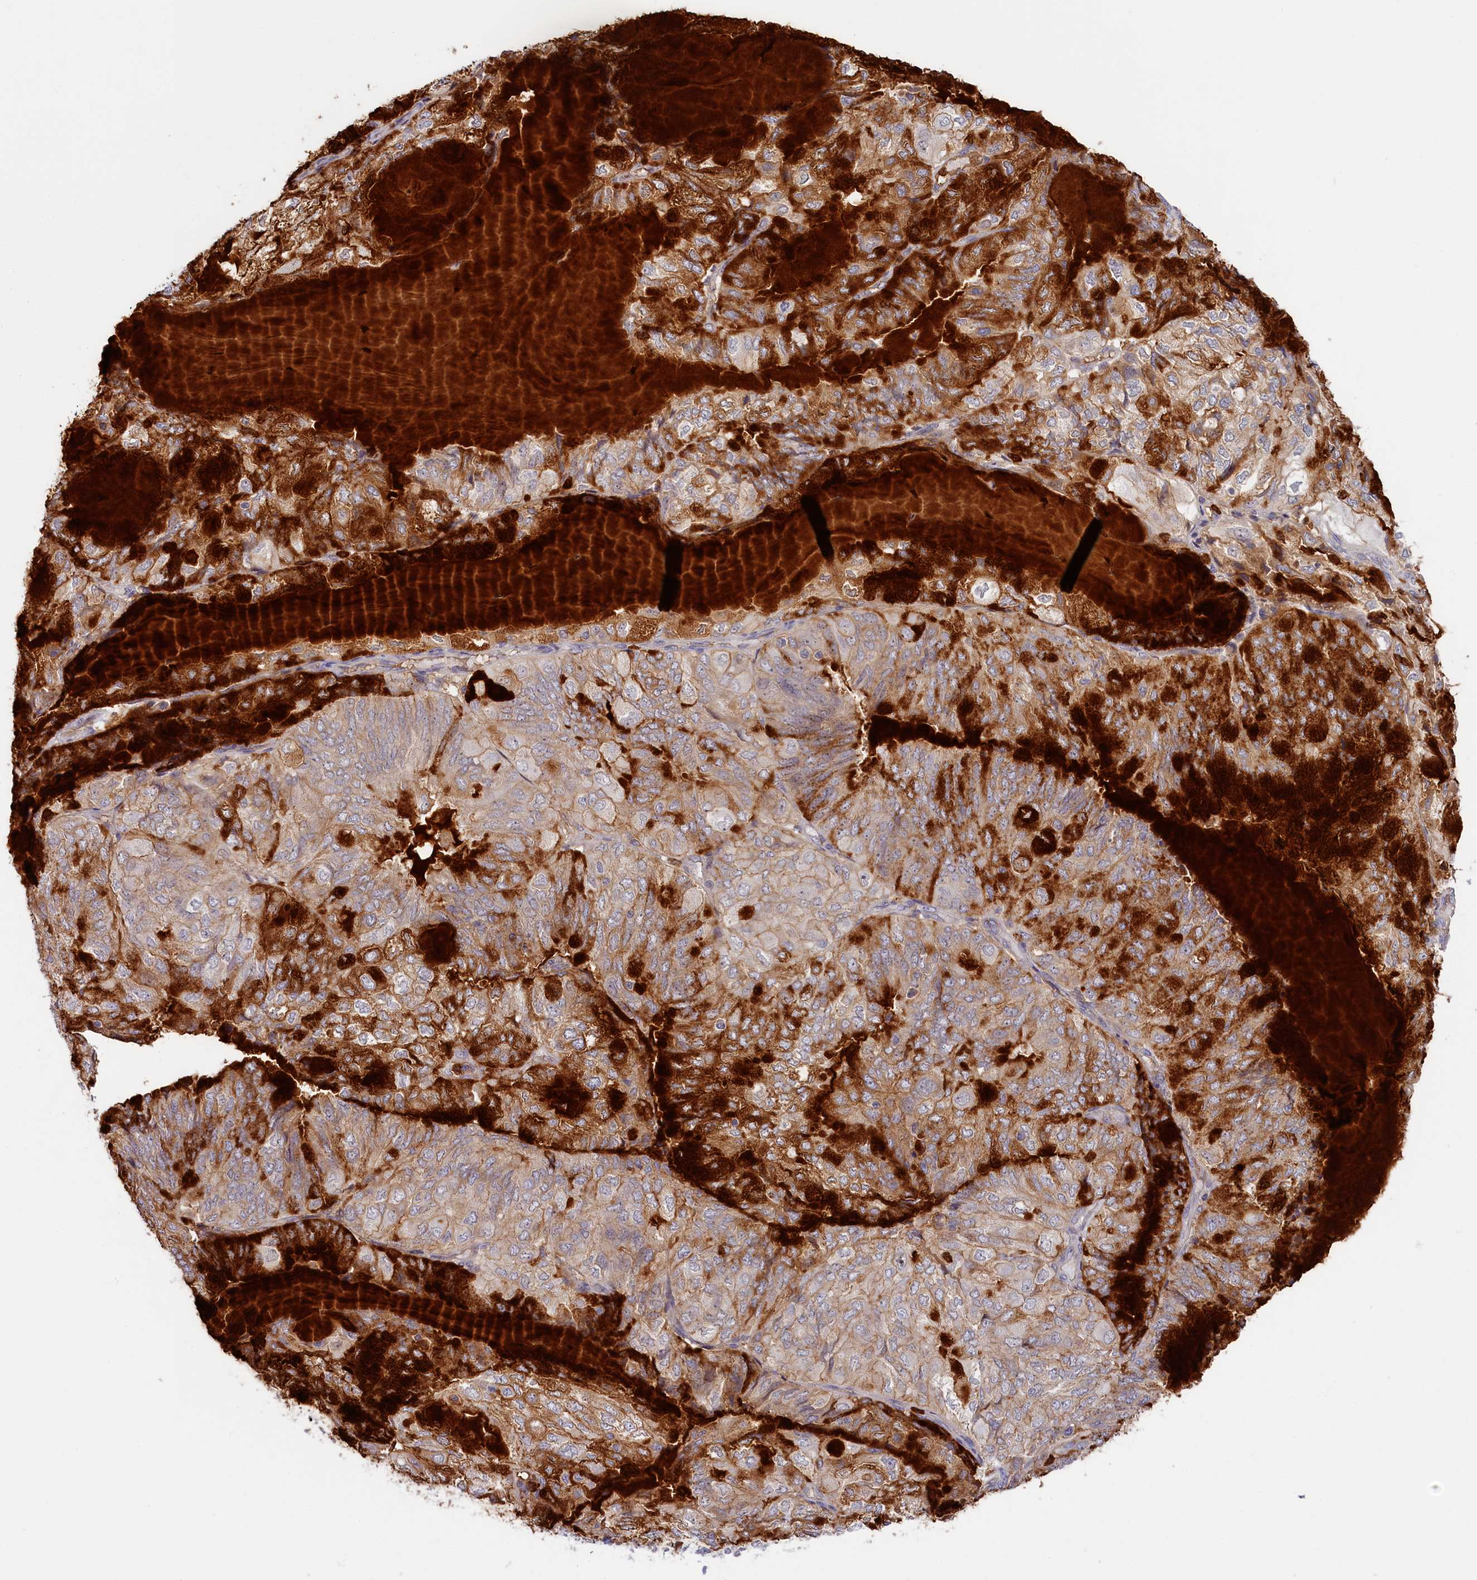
{"staining": {"intensity": "strong", "quantity": "25%-75%", "location": "cytoplasmic/membranous"}, "tissue": "endometrial cancer", "cell_type": "Tumor cells", "image_type": "cancer", "snomed": [{"axis": "morphology", "description": "Adenocarcinoma, NOS"}, {"axis": "topography", "description": "Endometrium"}], "caption": "Brown immunohistochemical staining in adenocarcinoma (endometrial) exhibits strong cytoplasmic/membranous staining in about 25%-75% of tumor cells.", "gene": "ADGRD1", "patient": {"sex": "female", "age": 81}}